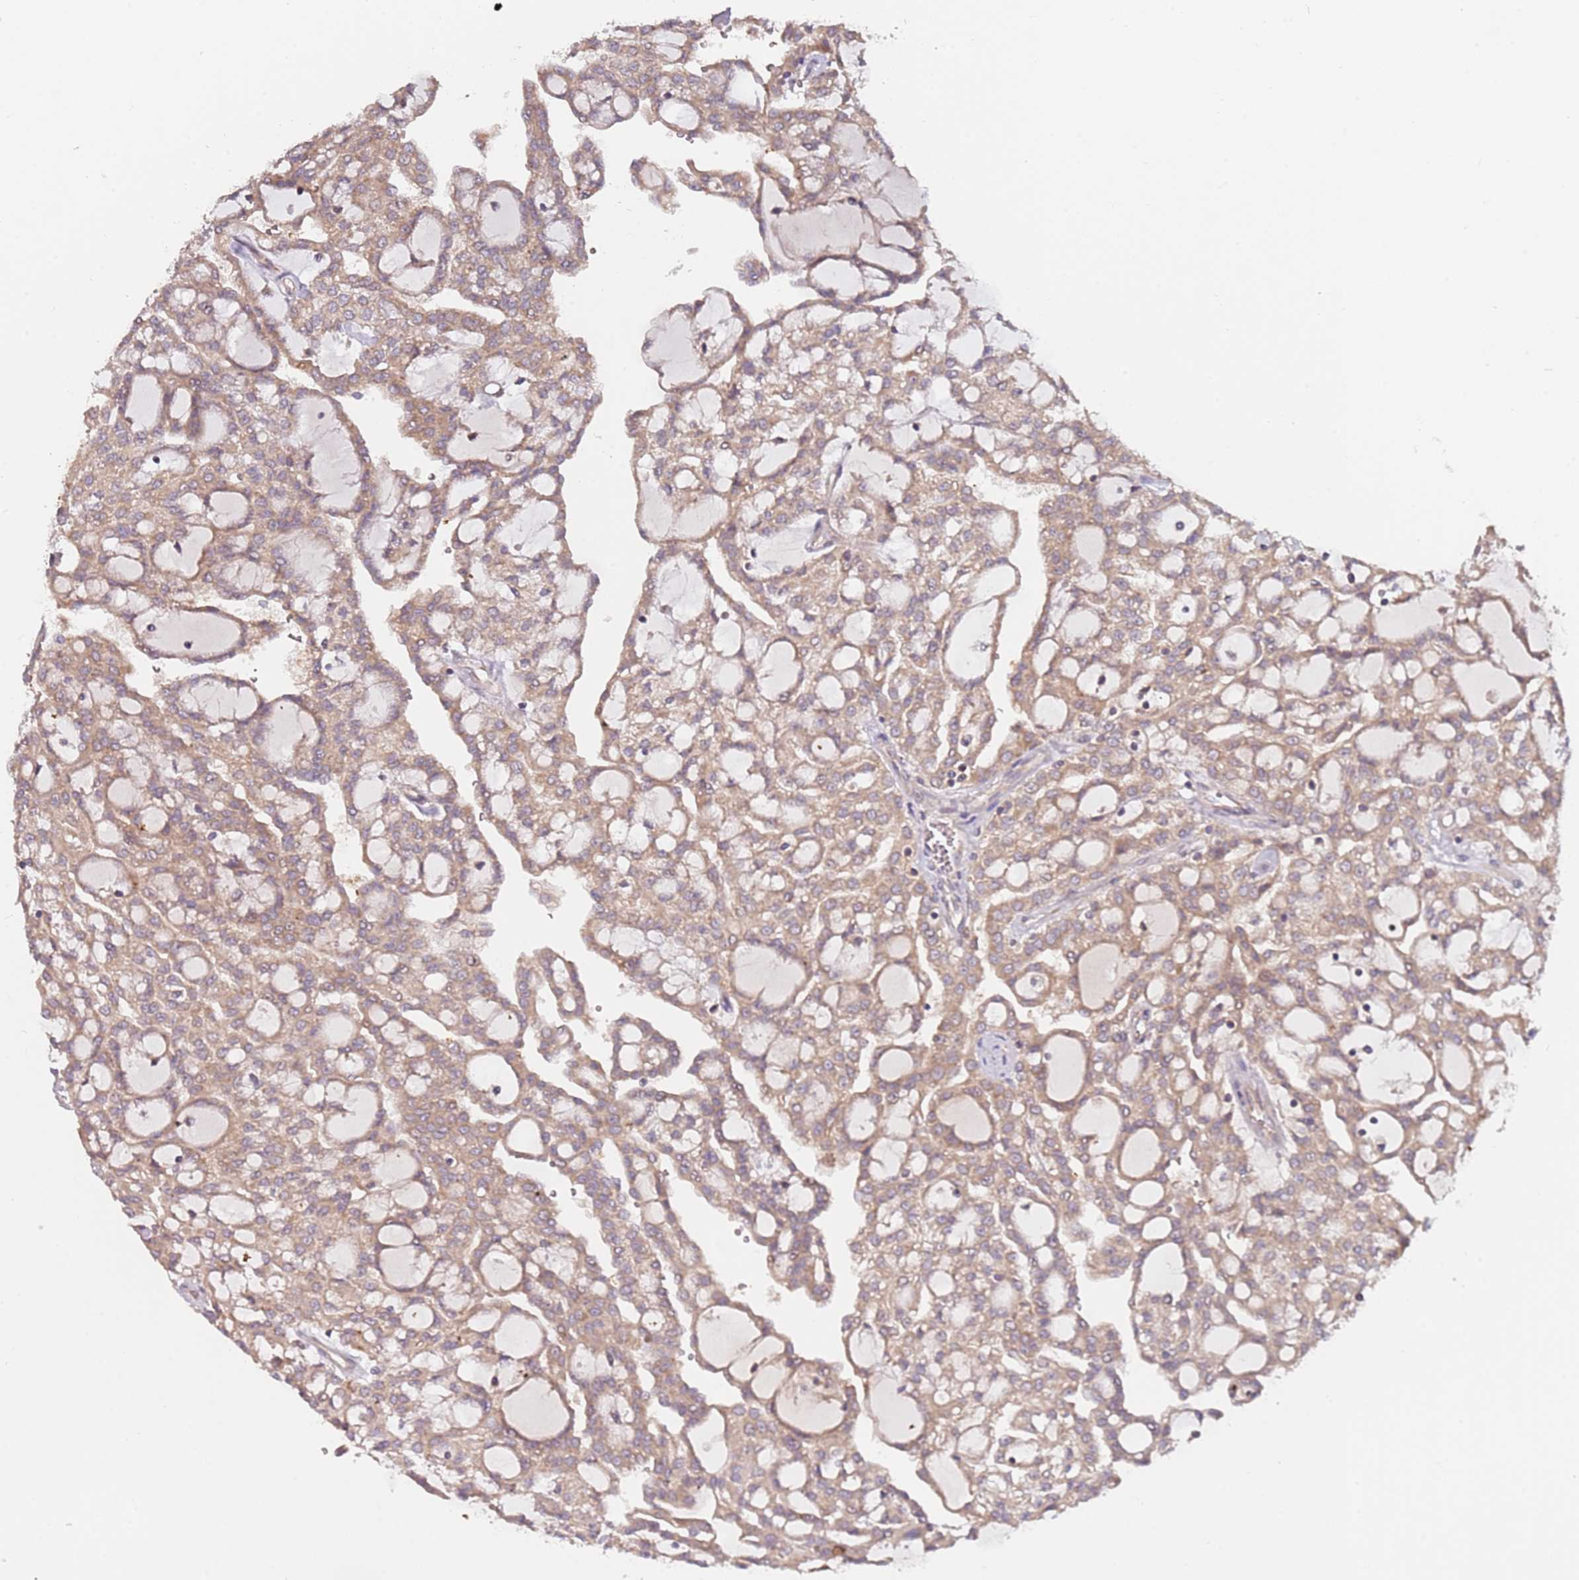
{"staining": {"intensity": "moderate", "quantity": ">75%", "location": "cytoplasmic/membranous,nuclear"}, "tissue": "renal cancer", "cell_type": "Tumor cells", "image_type": "cancer", "snomed": [{"axis": "morphology", "description": "Adenocarcinoma, NOS"}, {"axis": "topography", "description": "Kidney"}], "caption": "A micrograph showing moderate cytoplasmic/membranous and nuclear positivity in about >75% of tumor cells in renal cancer (adenocarcinoma), as visualized by brown immunohistochemical staining.", "gene": "RNF181", "patient": {"sex": "male", "age": 63}}